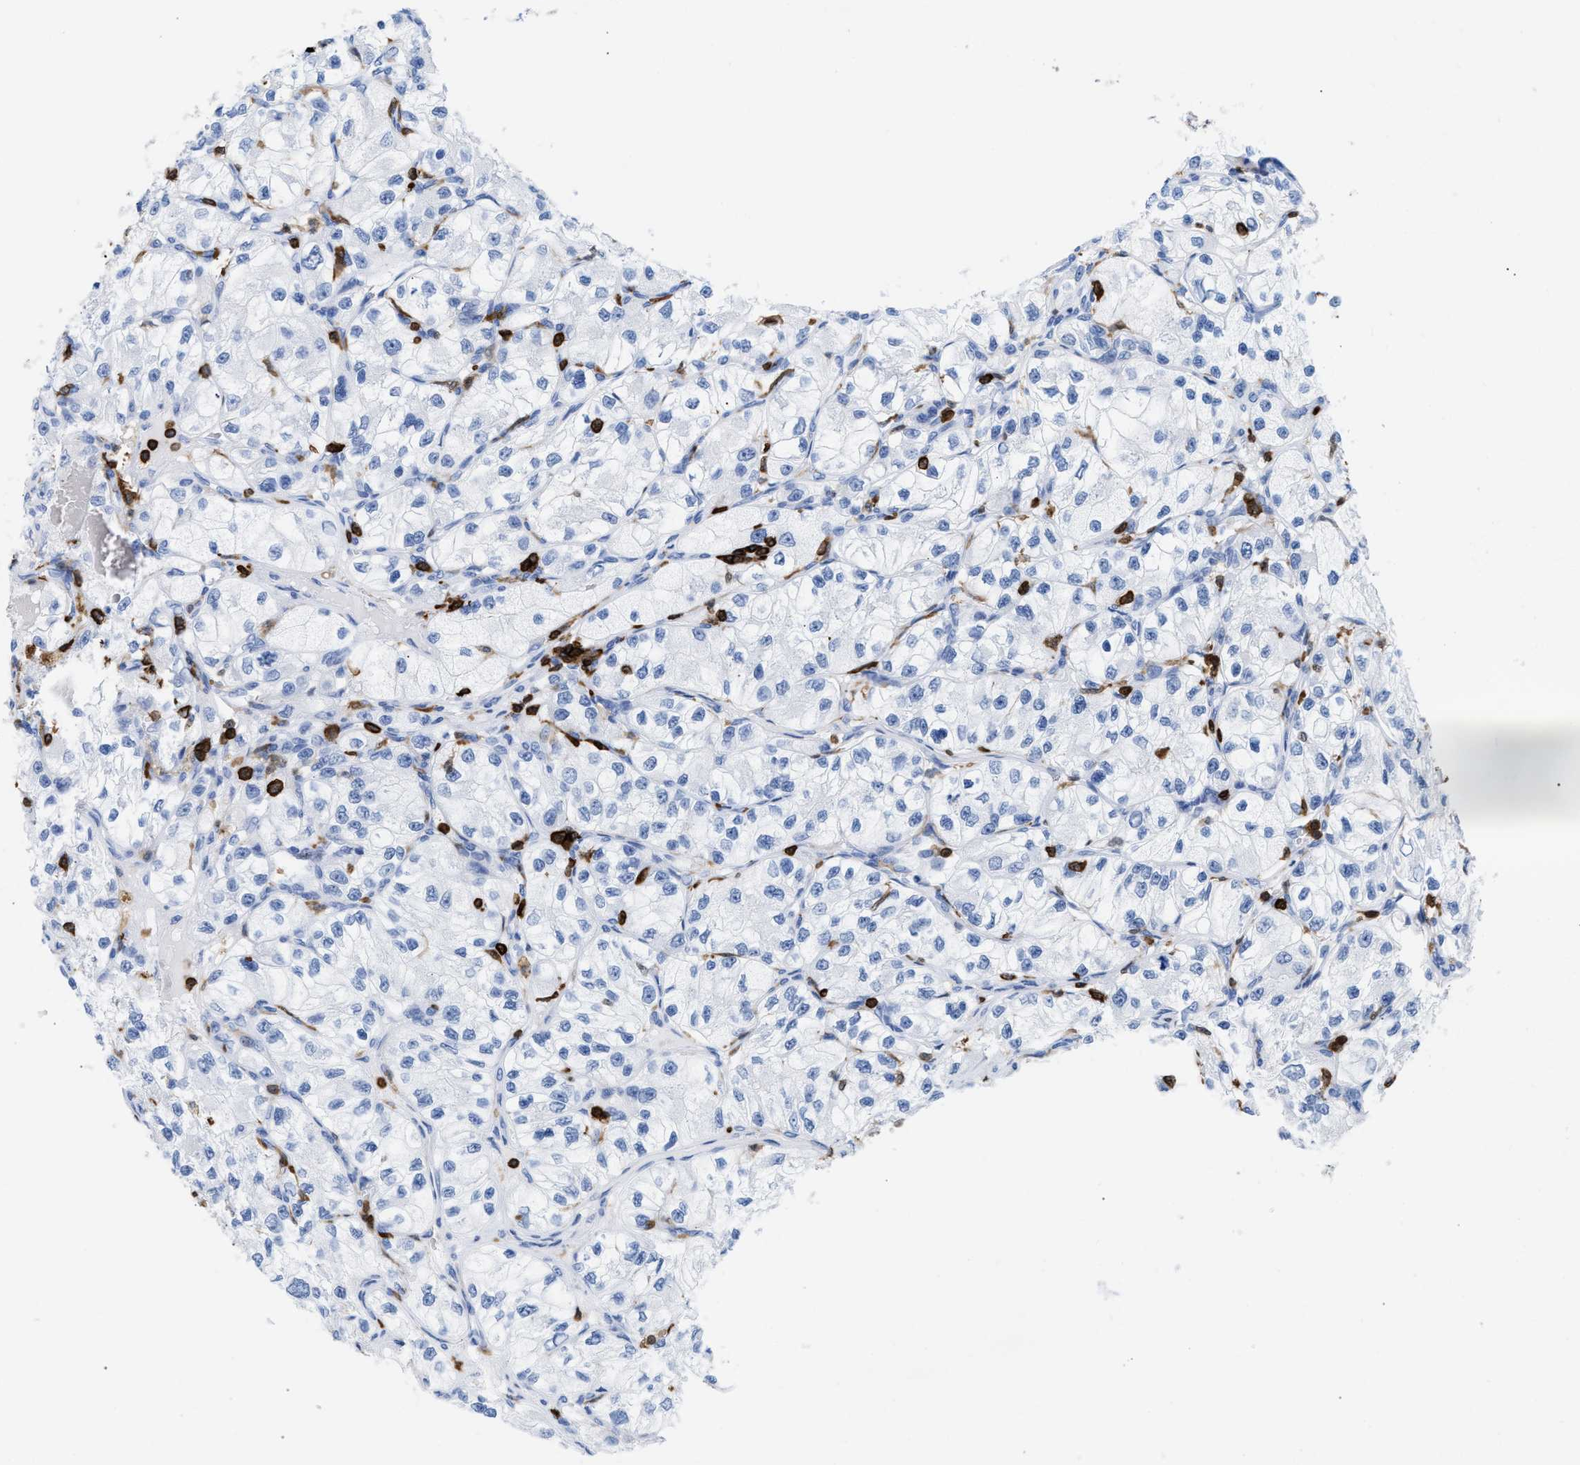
{"staining": {"intensity": "negative", "quantity": "none", "location": "none"}, "tissue": "renal cancer", "cell_type": "Tumor cells", "image_type": "cancer", "snomed": [{"axis": "morphology", "description": "Adenocarcinoma, NOS"}, {"axis": "topography", "description": "Kidney"}], "caption": "Immunohistochemistry (IHC) image of neoplastic tissue: human renal cancer (adenocarcinoma) stained with DAB (3,3'-diaminobenzidine) displays no significant protein positivity in tumor cells. The staining was performed using DAB to visualize the protein expression in brown, while the nuclei were stained in blue with hematoxylin (Magnification: 20x).", "gene": "LCP1", "patient": {"sex": "female", "age": 57}}